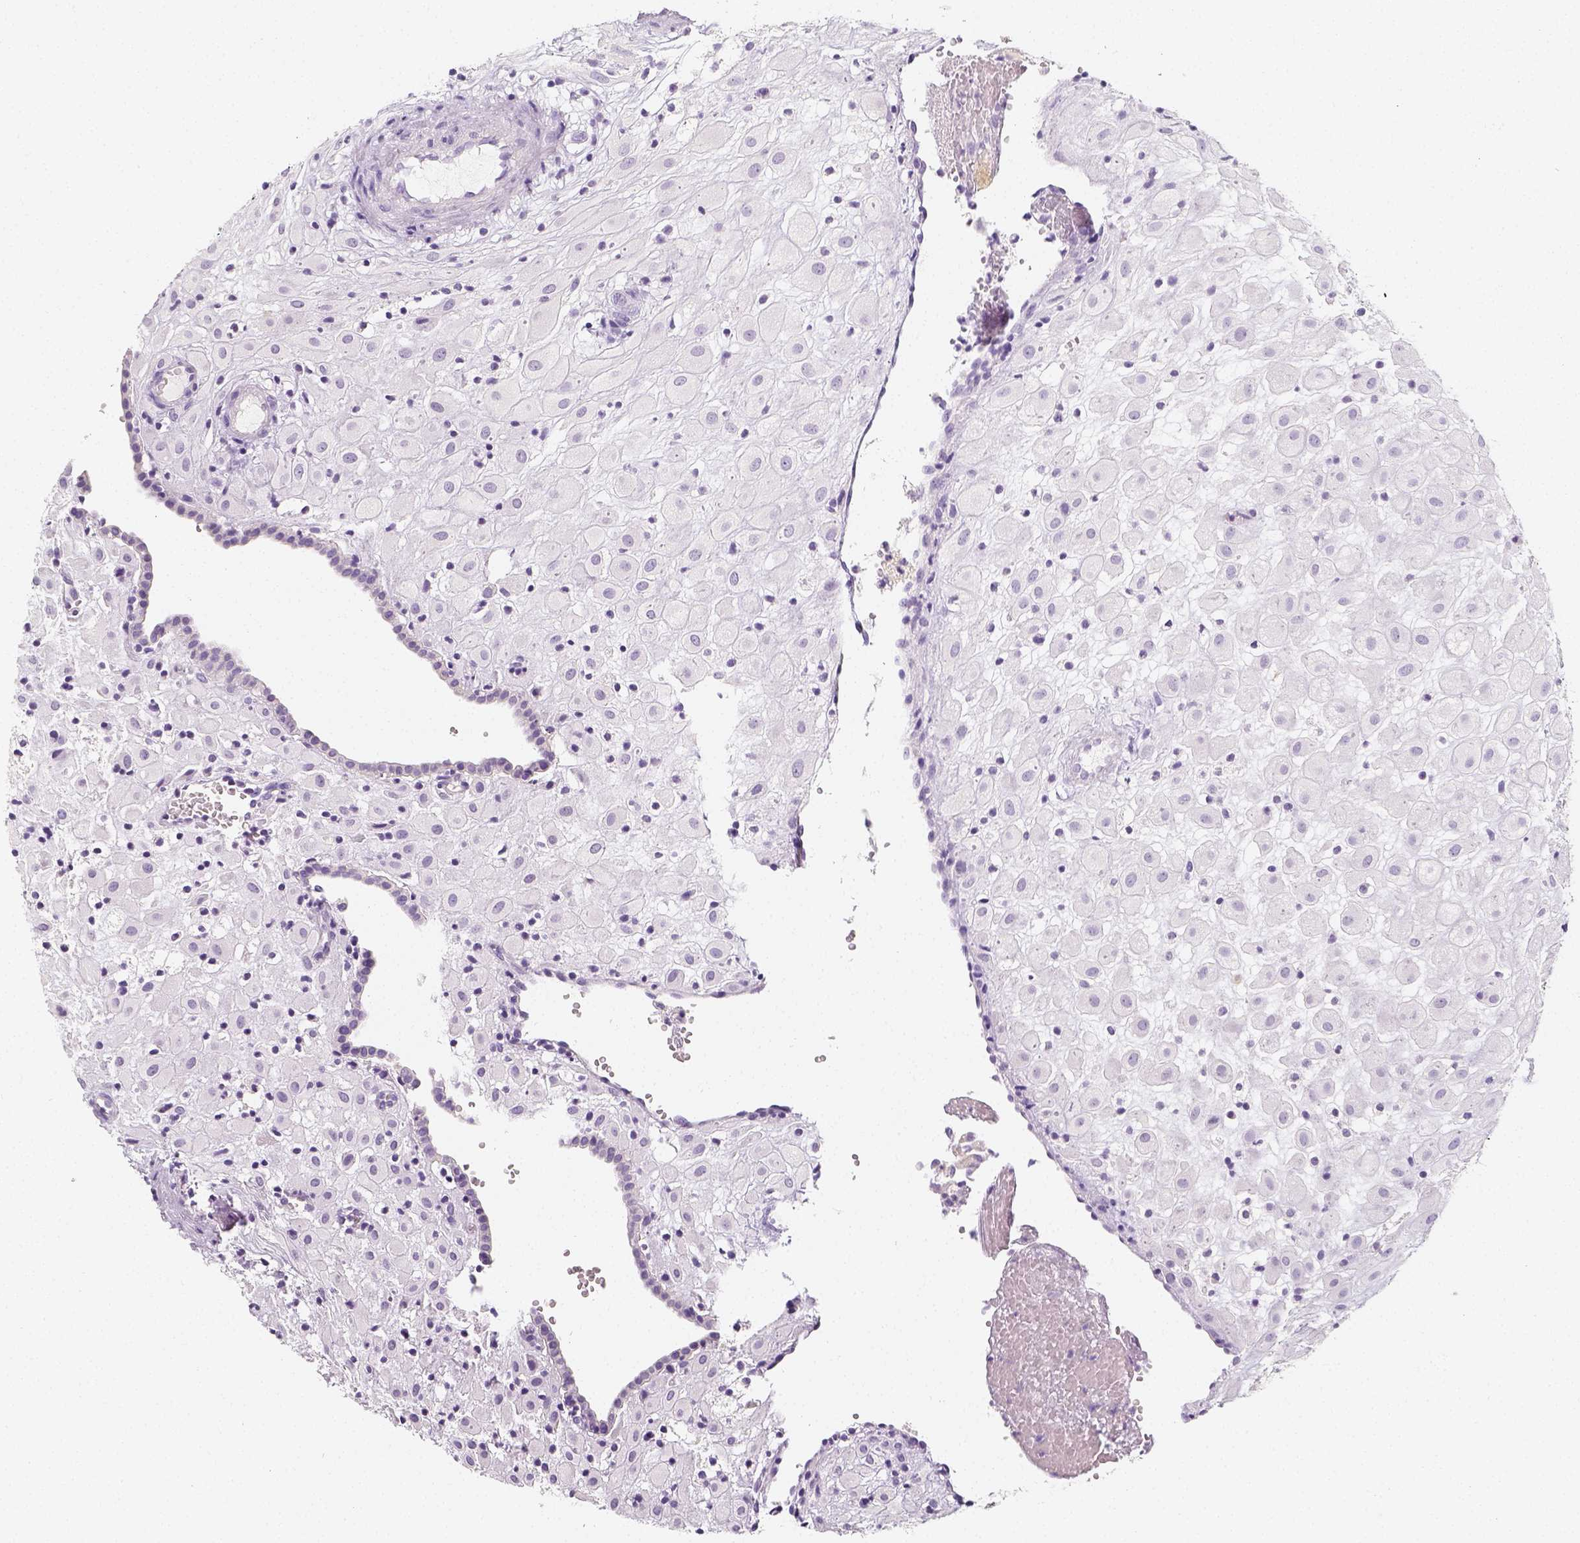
{"staining": {"intensity": "negative", "quantity": "none", "location": "none"}, "tissue": "placenta", "cell_type": "Decidual cells", "image_type": "normal", "snomed": [{"axis": "morphology", "description": "Normal tissue, NOS"}, {"axis": "topography", "description": "Placenta"}], "caption": "The image demonstrates no staining of decidual cells in normal placenta.", "gene": "NECAB2", "patient": {"sex": "female", "age": 24}}